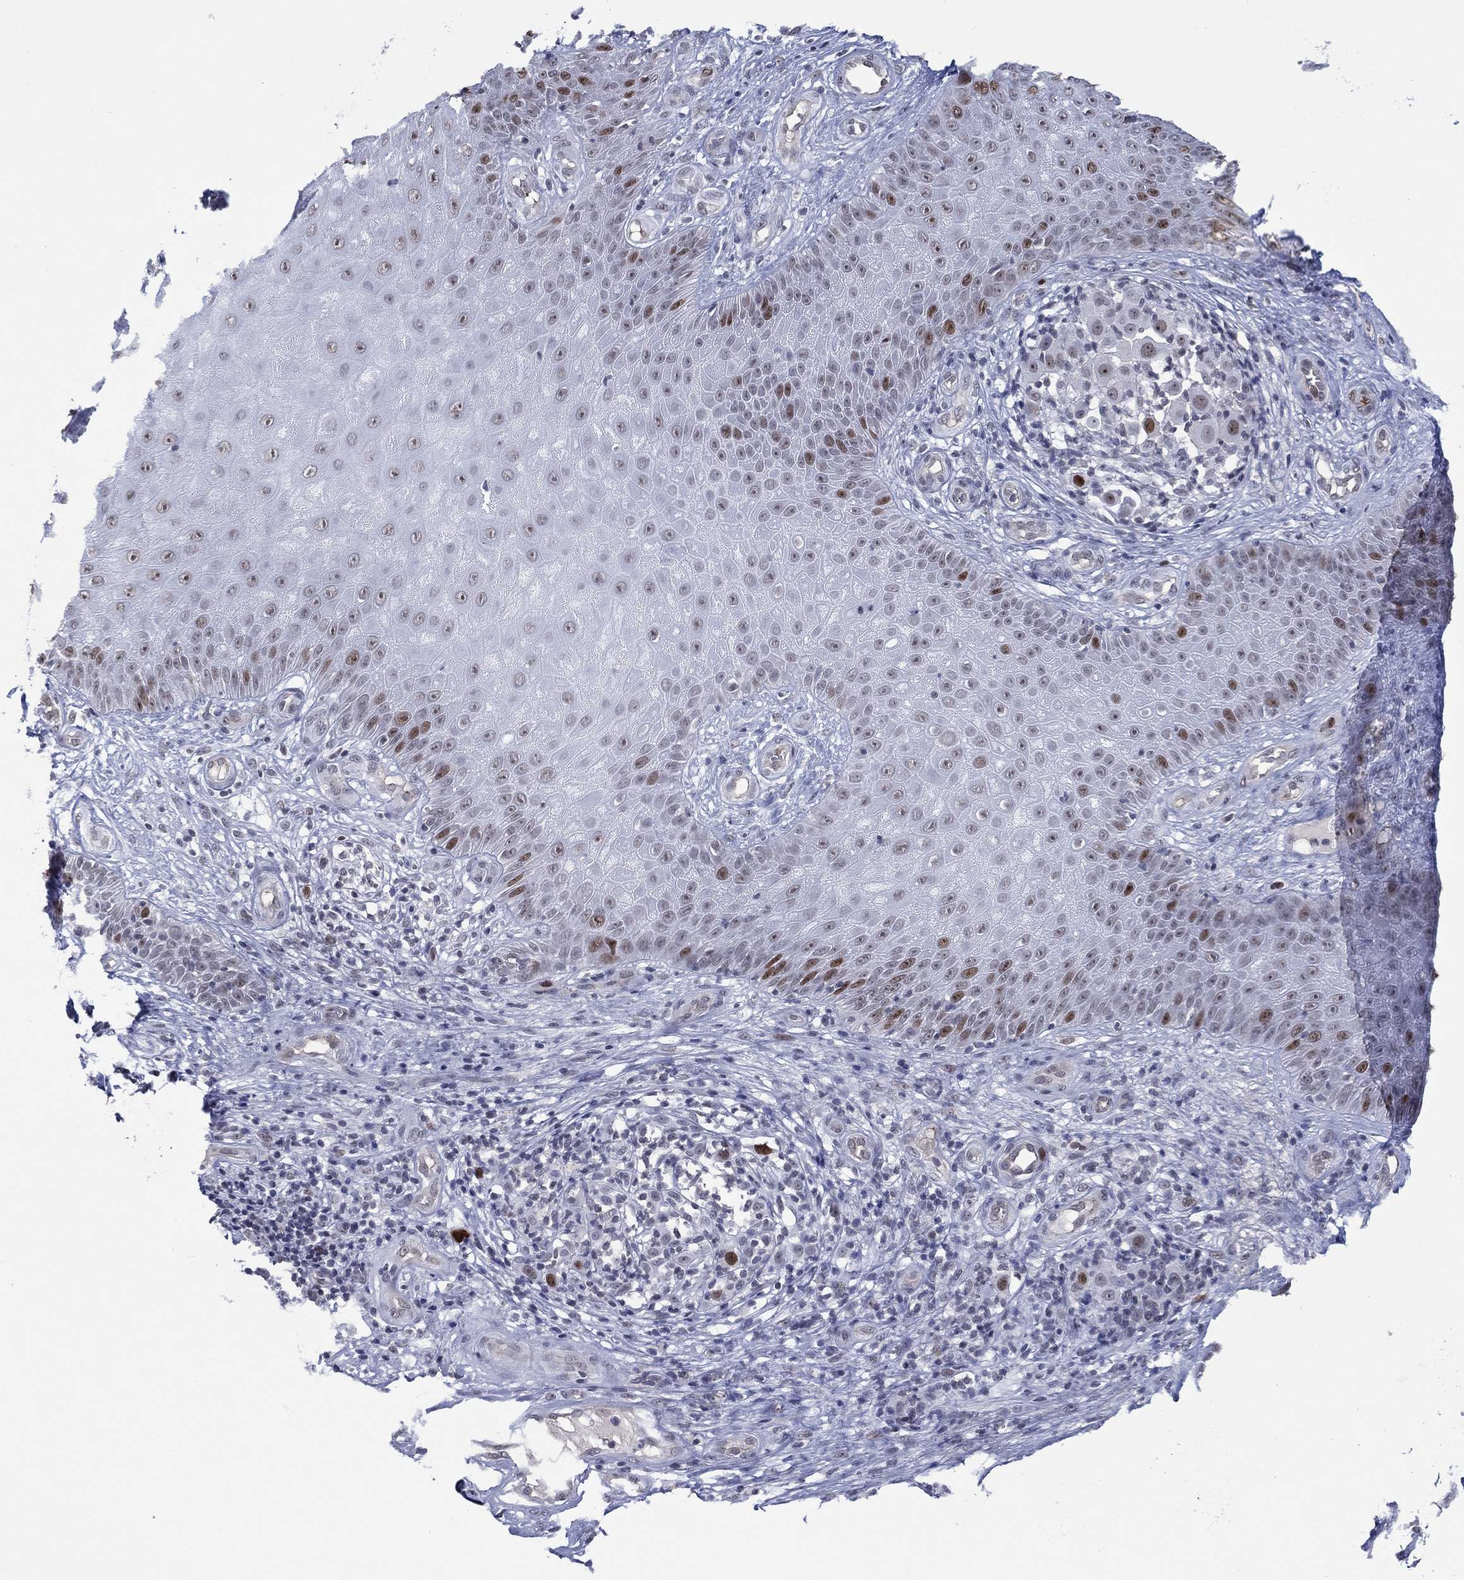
{"staining": {"intensity": "strong", "quantity": "<25%", "location": "nuclear"}, "tissue": "melanoma", "cell_type": "Tumor cells", "image_type": "cancer", "snomed": [{"axis": "morphology", "description": "Malignant melanoma, NOS"}, {"axis": "topography", "description": "Skin"}], "caption": "Protein expression analysis of malignant melanoma exhibits strong nuclear positivity in about <25% of tumor cells.", "gene": "GATA6", "patient": {"sex": "female", "age": 87}}